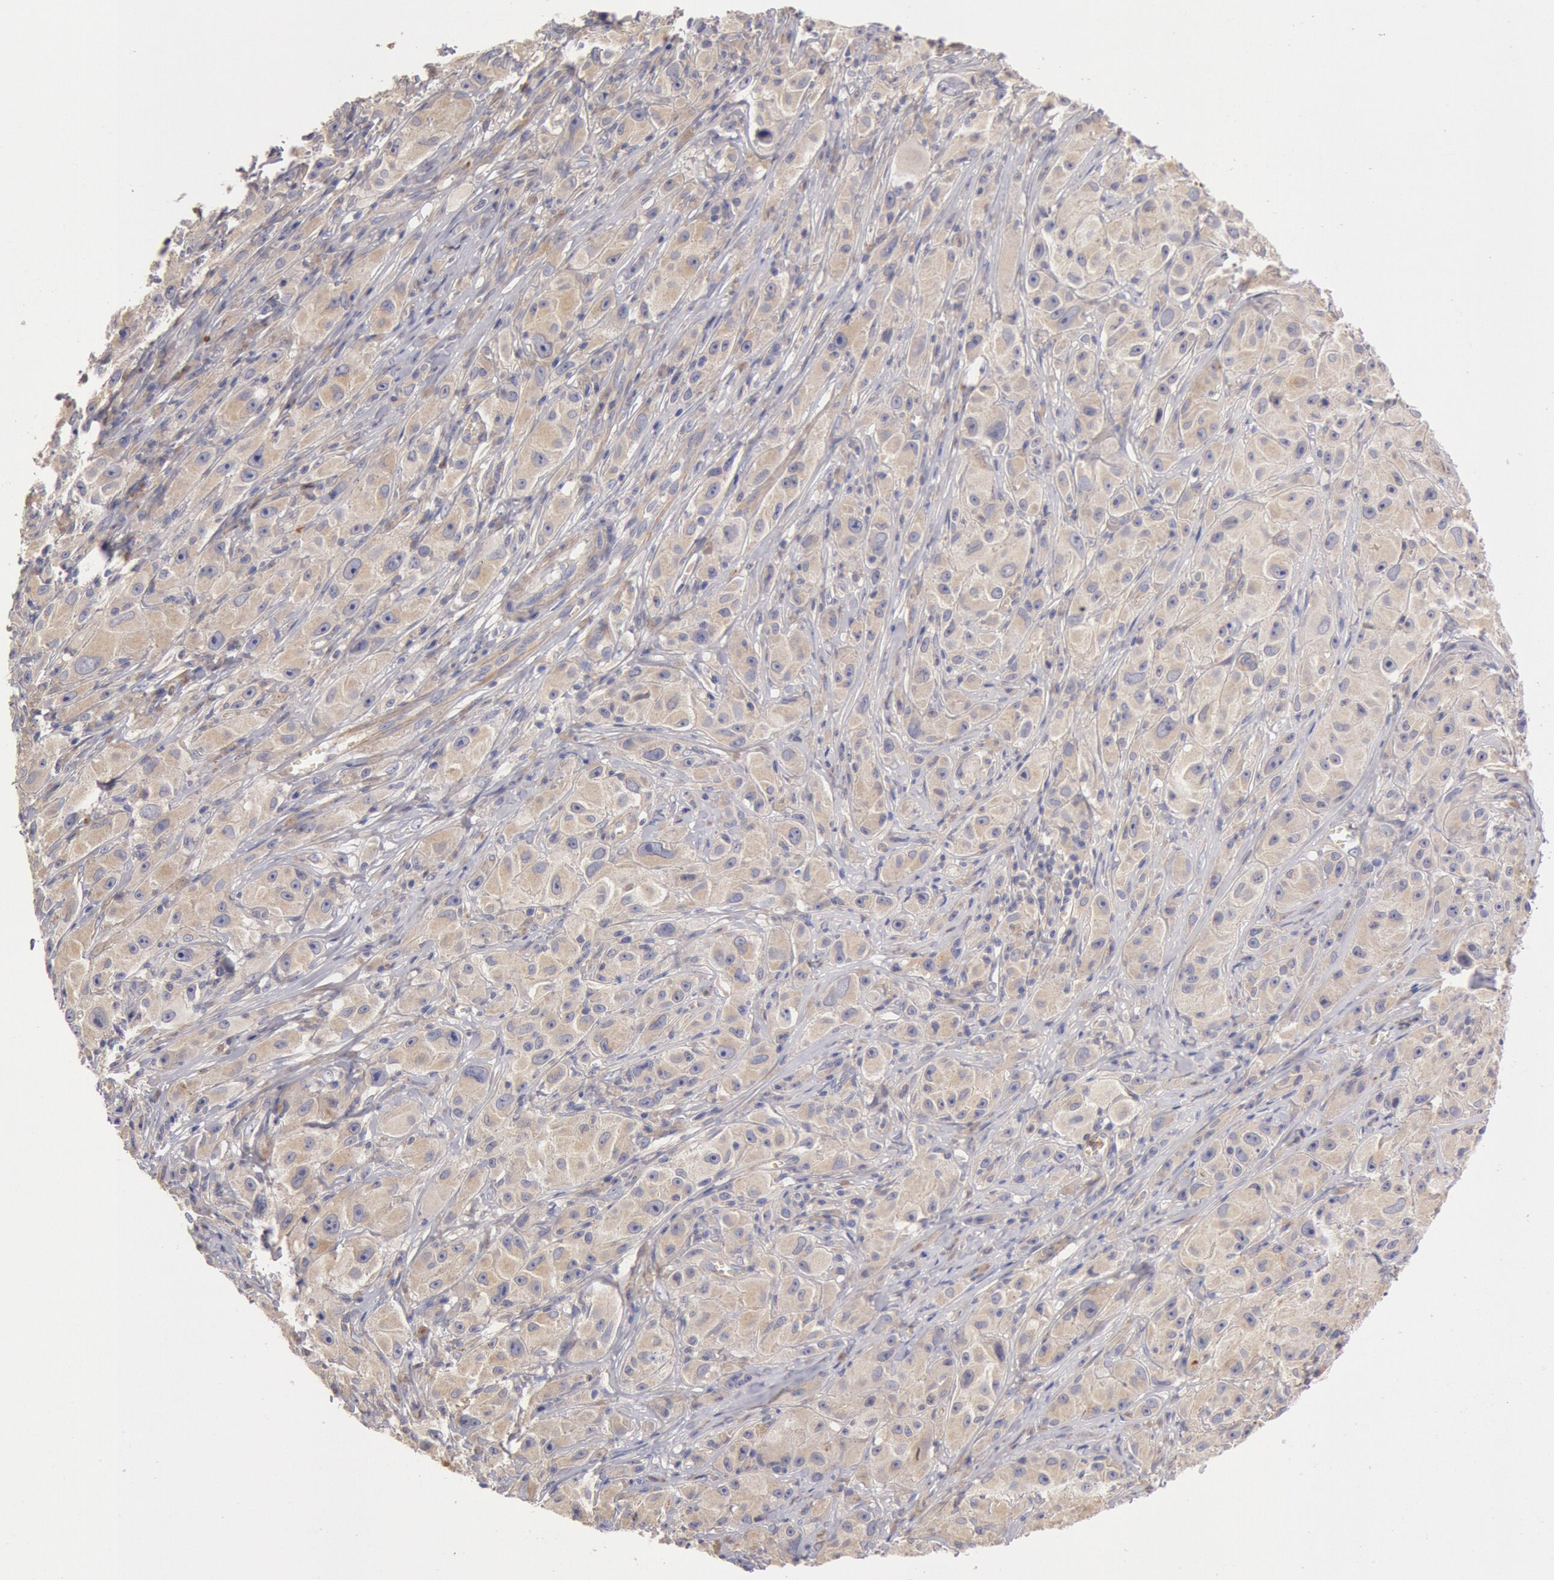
{"staining": {"intensity": "weak", "quantity": ">75%", "location": "cytoplasmic/membranous"}, "tissue": "melanoma", "cell_type": "Tumor cells", "image_type": "cancer", "snomed": [{"axis": "morphology", "description": "Malignant melanoma, NOS"}, {"axis": "topography", "description": "Skin"}], "caption": "The image shows staining of melanoma, revealing weak cytoplasmic/membranous protein positivity (brown color) within tumor cells.", "gene": "TMED8", "patient": {"sex": "male", "age": 56}}